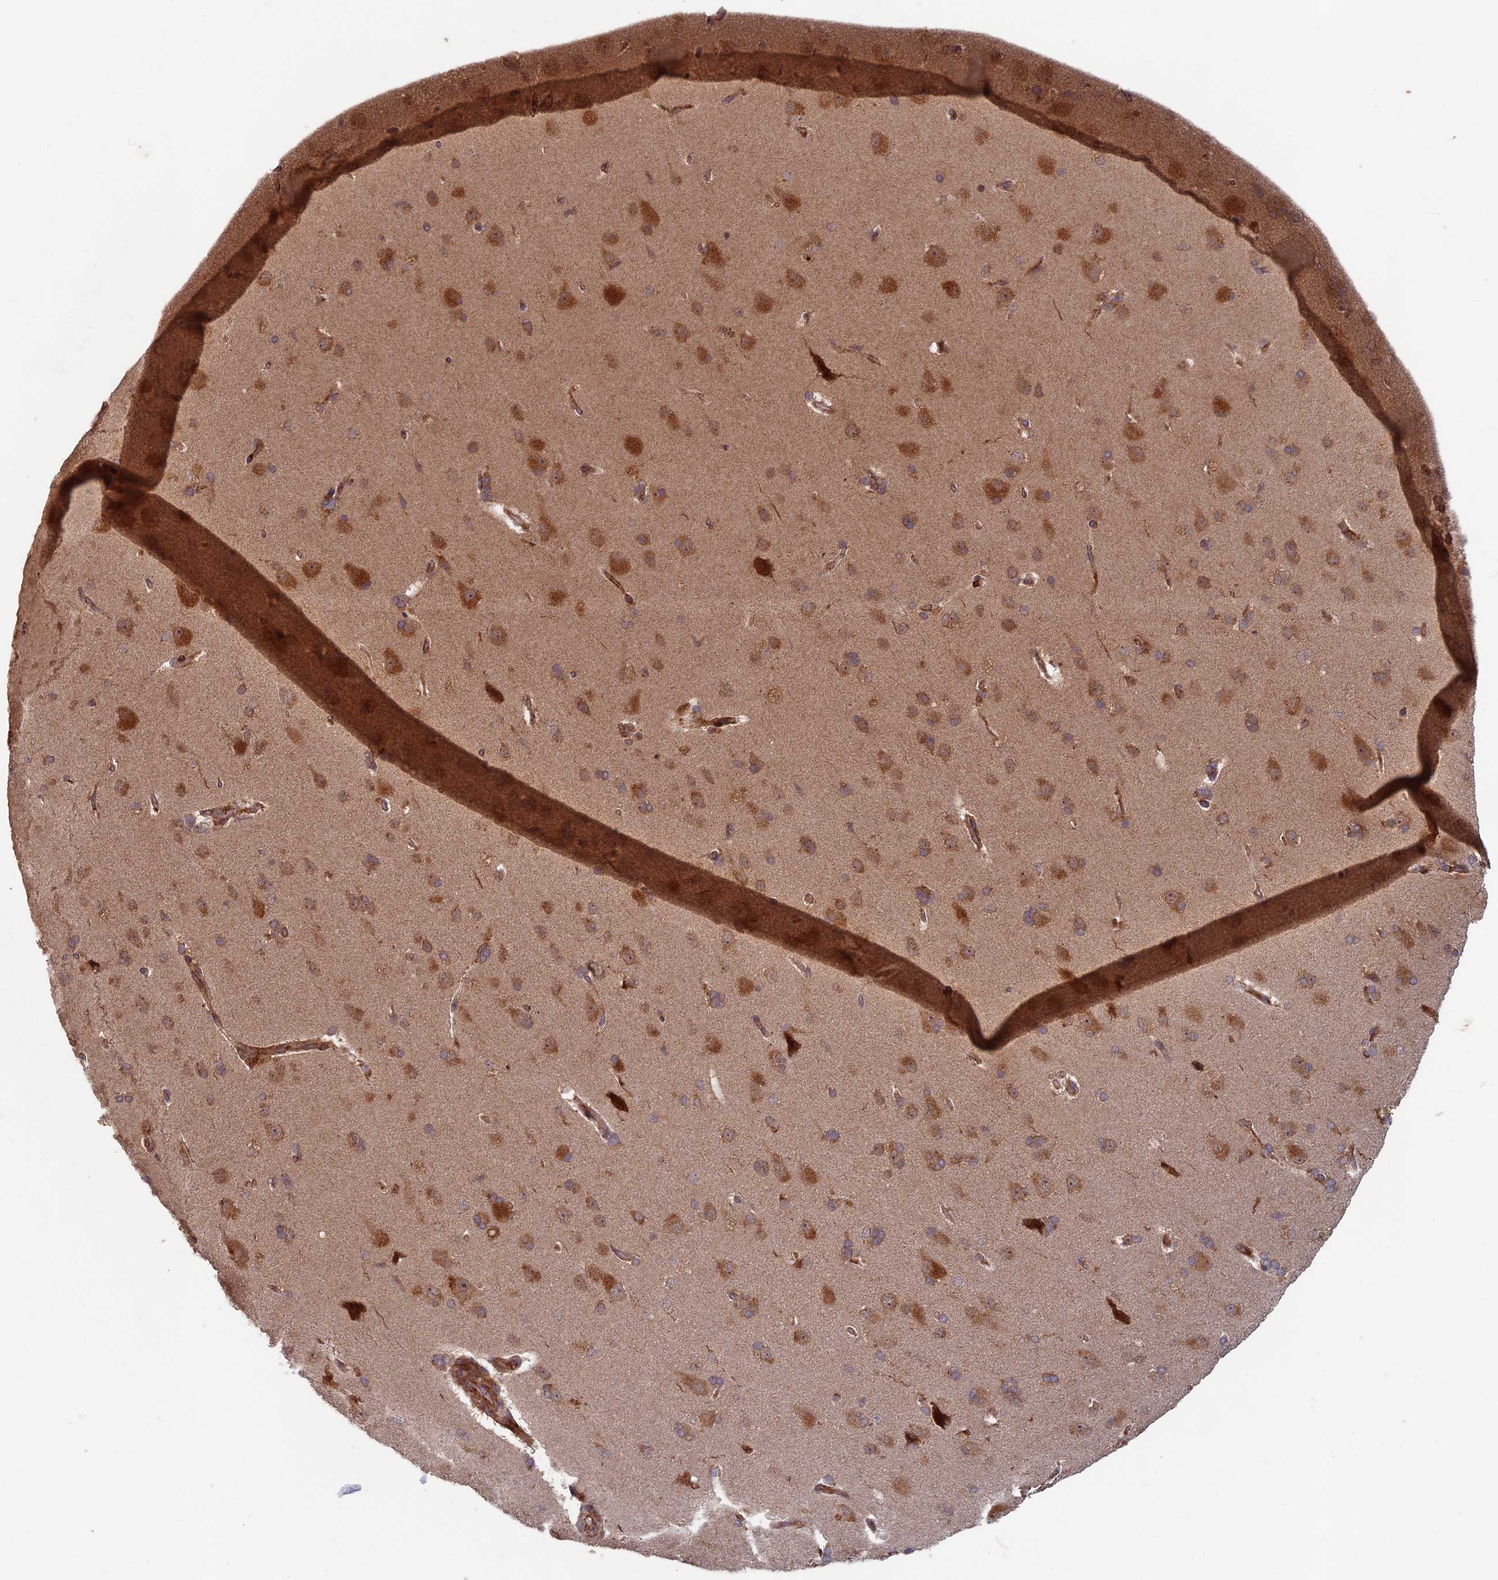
{"staining": {"intensity": "moderate", "quantity": ">75%", "location": "cytoplasmic/membranous"}, "tissue": "cerebral cortex", "cell_type": "Endothelial cells", "image_type": "normal", "snomed": [{"axis": "morphology", "description": "Normal tissue, NOS"}, {"axis": "topography", "description": "Cerebral cortex"}], "caption": "The histopathology image shows staining of benign cerebral cortex, revealing moderate cytoplasmic/membranous protein staining (brown color) within endothelial cells. (DAB IHC with brightfield microscopy, high magnification).", "gene": "RCCD1", "patient": {"sex": "male", "age": 62}}